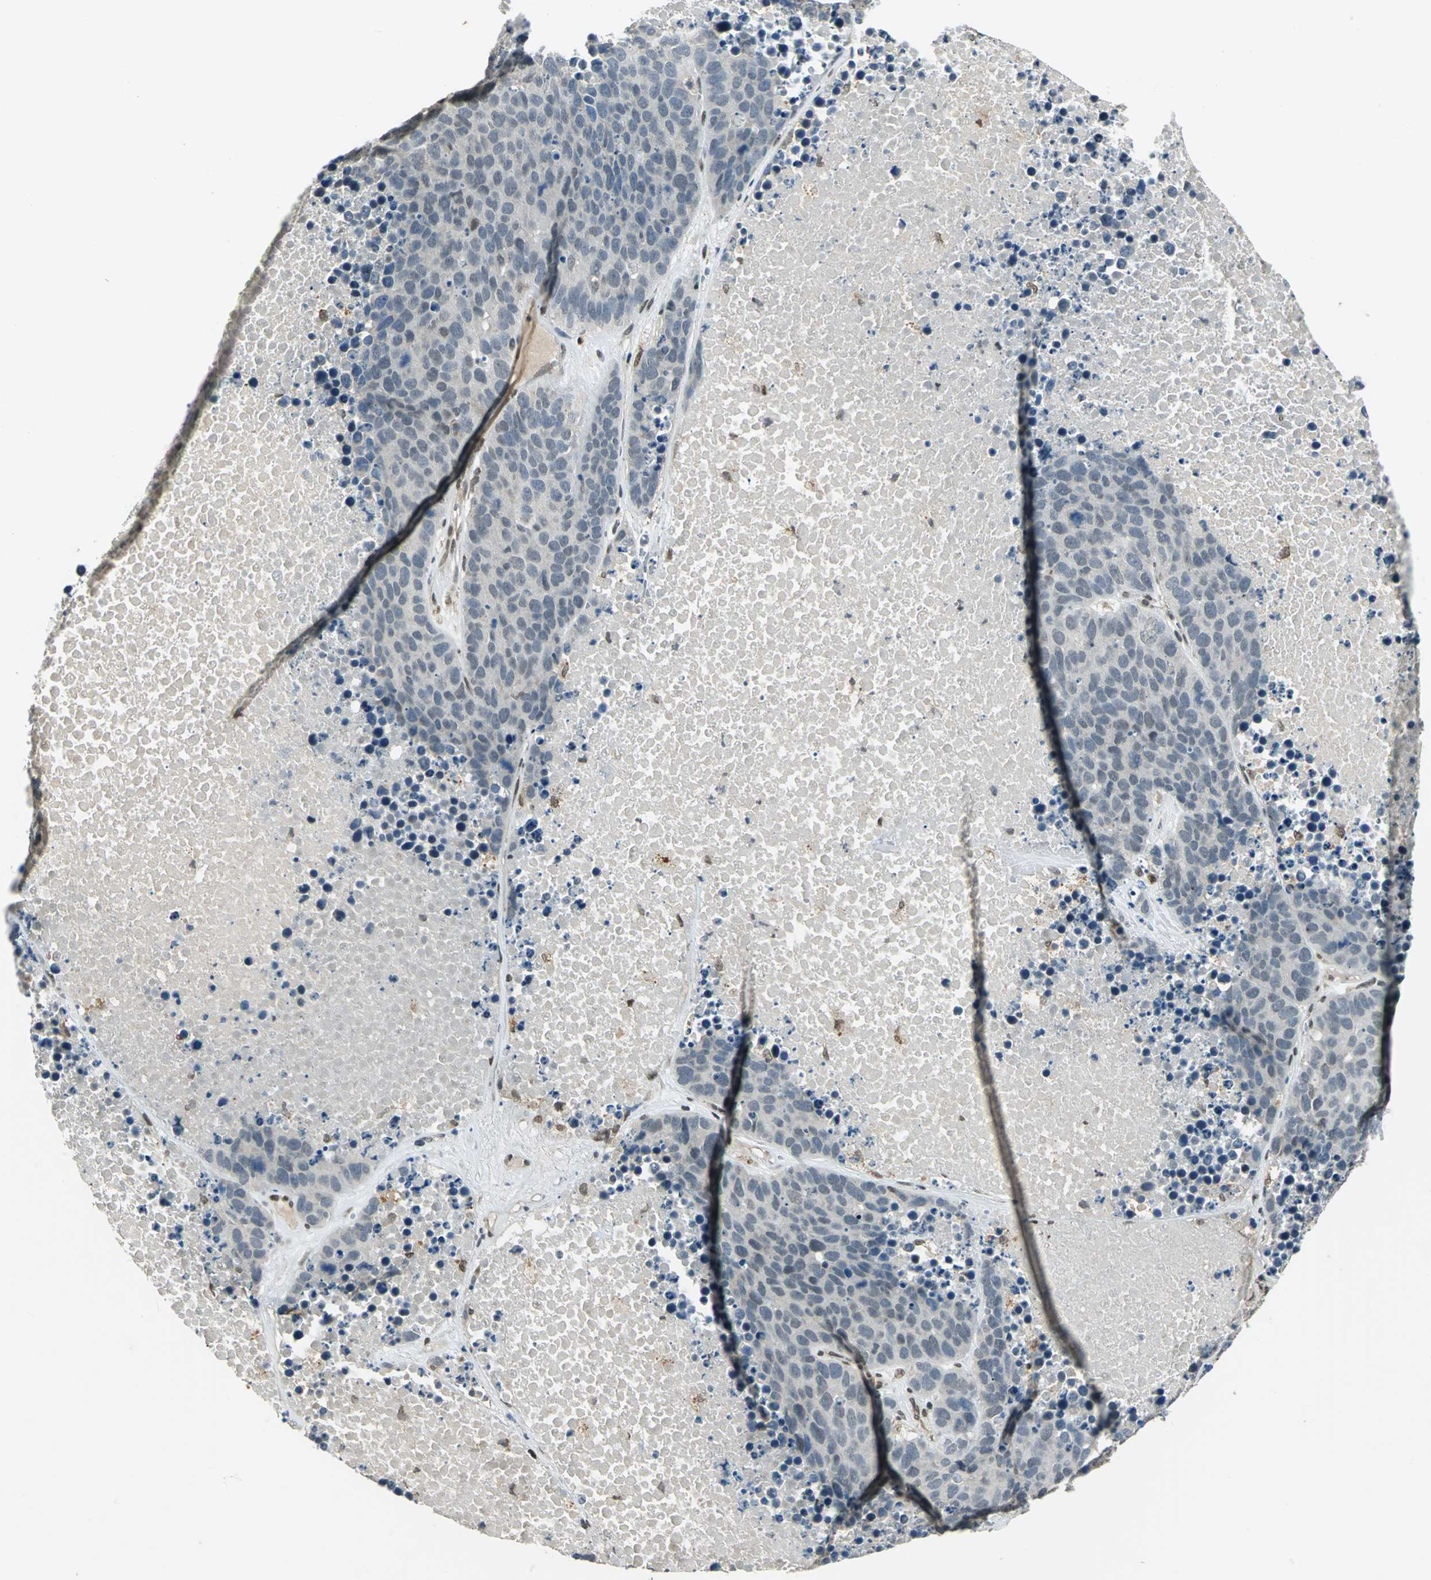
{"staining": {"intensity": "negative", "quantity": "none", "location": "none"}, "tissue": "carcinoid", "cell_type": "Tumor cells", "image_type": "cancer", "snomed": [{"axis": "morphology", "description": "Carcinoid, malignant, NOS"}, {"axis": "topography", "description": "Lung"}], "caption": "DAB (3,3'-diaminobenzidine) immunohistochemical staining of carcinoid (malignant) displays no significant positivity in tumor cells. (DAB IHC with hematoxylin counter stain).", "gene": "RAD17", "patient": {"sex": "male", "age": 60}}